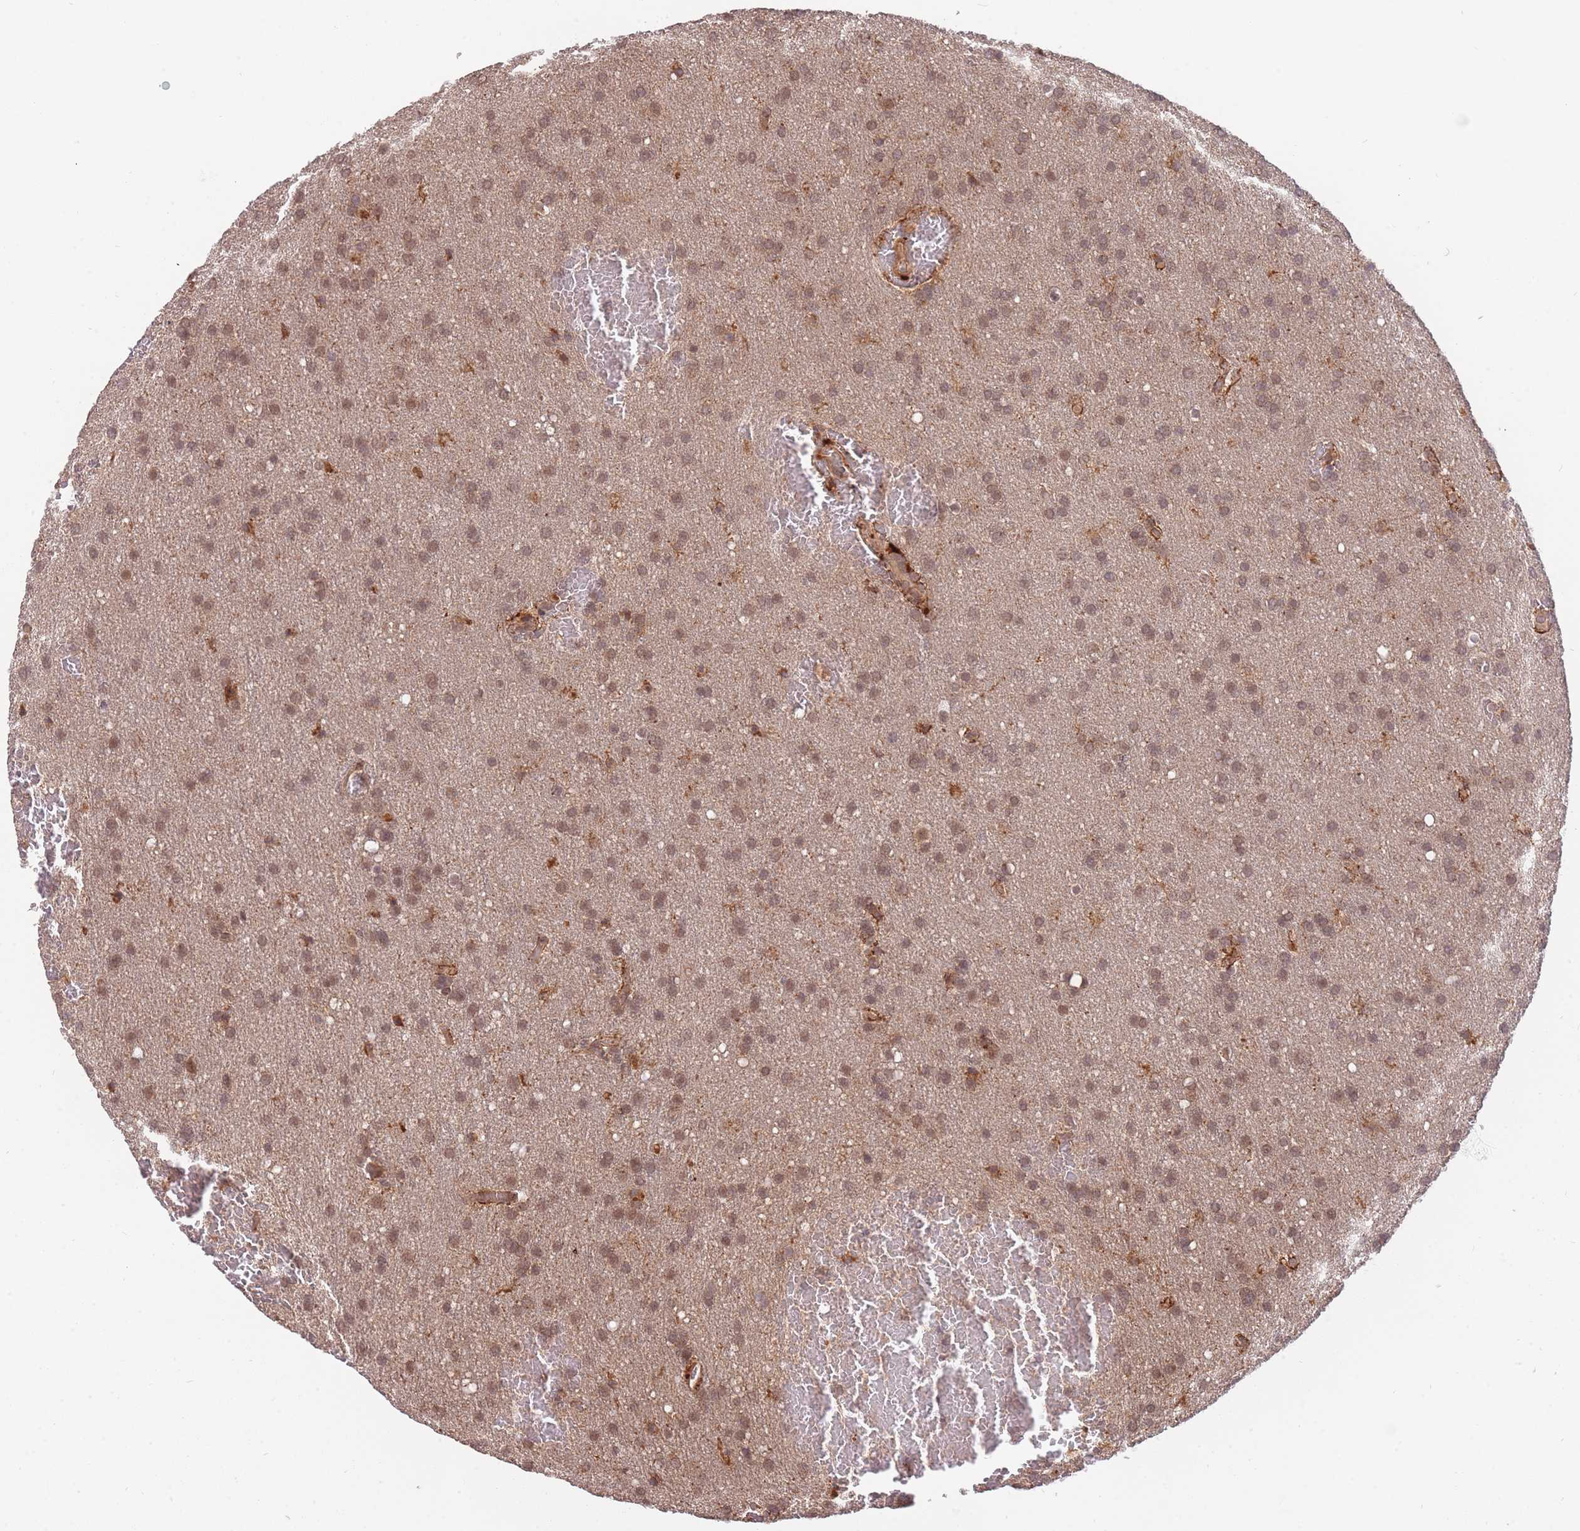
{"staining": {"intensity": "weak", "quantity": ">75%", "location": "cytoplasmic/membranous,nuclear"}, "tissue": "glioma", "cell_type": "Tumor cells", "image_type": "cancer", "snomed": [{"axis": "morphology", "description": "Glioma, malignant, Low grade"}, {"axis": "topography", "description": "Brain"}], "caption": "Approximately >75% of tumor cells in human malignant glioma (low-grade) exhibit weak cytoplasmic/membranous and nuclear protein expression as visualized by brown immunohistochemical staining.", "gene": "SMC6", "patient": {"sex": "female", "age": 32}}